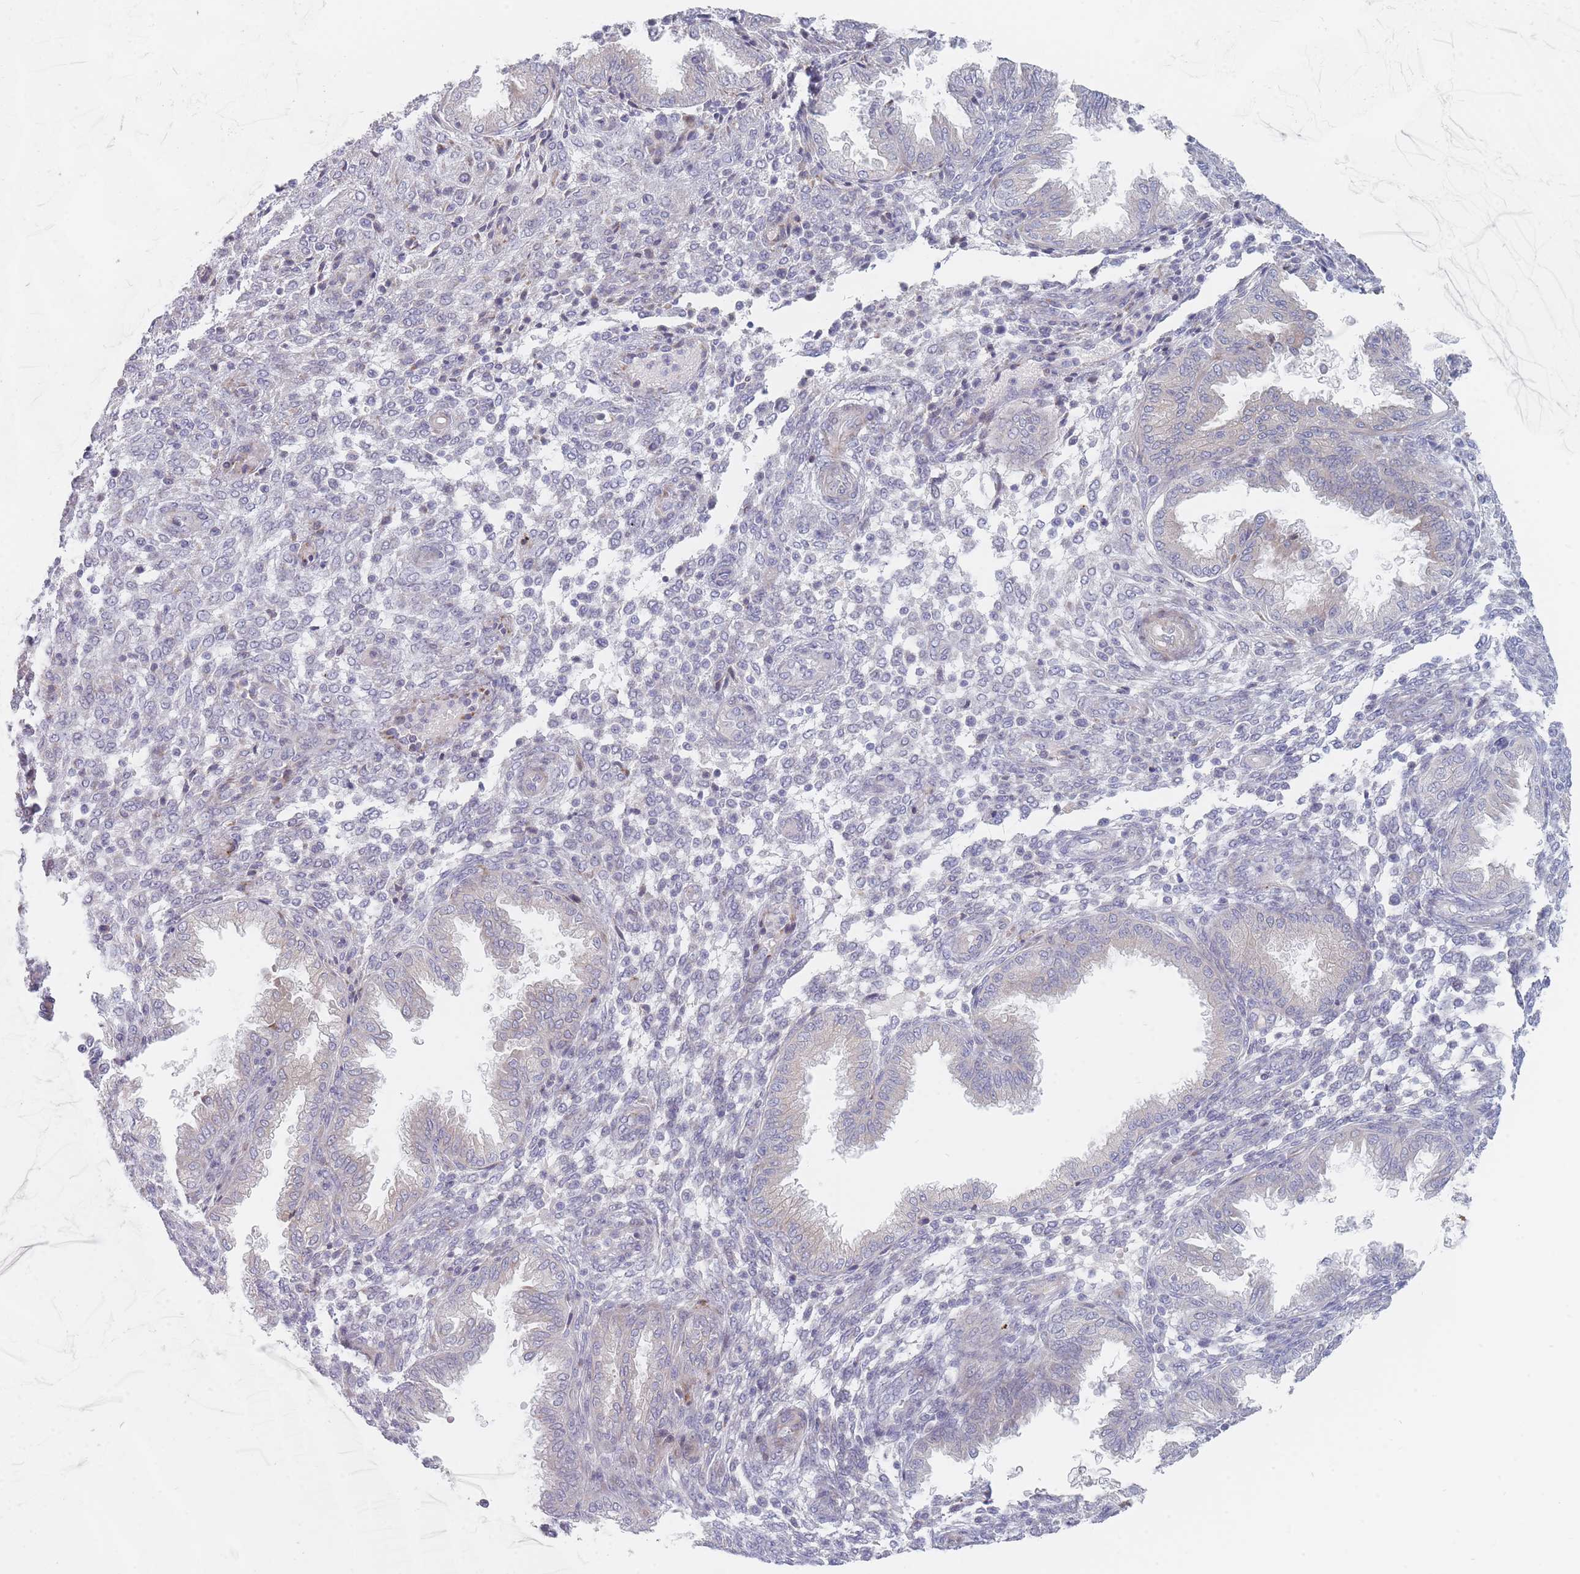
{"staining": {"intensity": "negative", "quantity": "none", "location": "none"}, "tissue": "endometrium", "cell_type": "Cells in endometrial stroma", "image_type": "normal", "snomed": [{"axis": "morphology", "description": "Normal tissue, NOS"}, {"axis": "topography", "description": "Endometrium"}], "caption": "Immunohistochemistry (IHC) photomicrograph of benign endometrium stained for a protein (brown), which shows no staining in cells in endometrial stroma.", "gene": "SPATS1", "patient": {"sex": "female", "age": 33}}